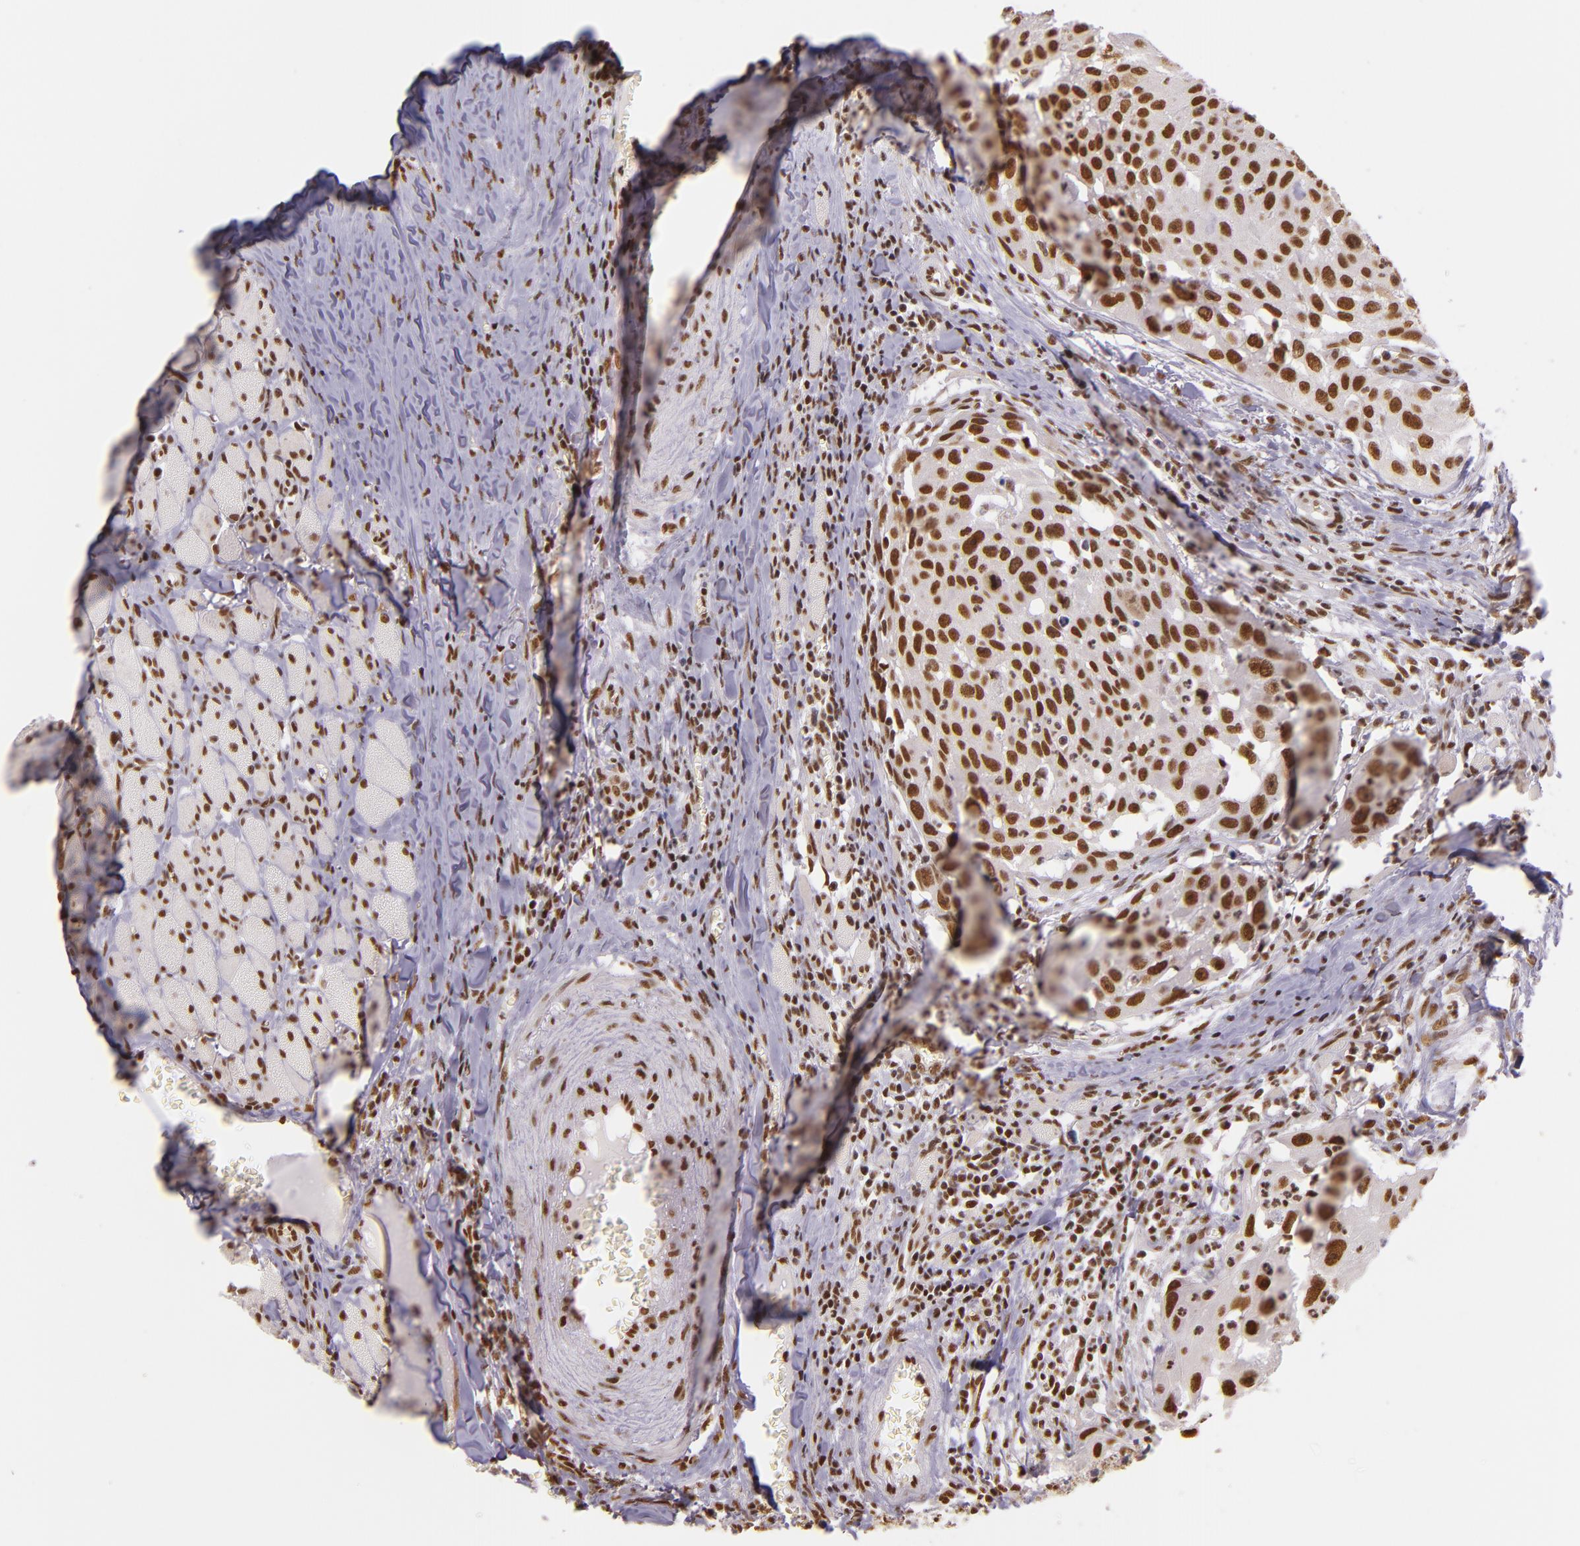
{"staining": {"intensity": "moderate", "quantity": ">75%", "location": "nuclear"}, "tissue": "head and neck cancer", "cell_type": "Tumor cells", "image_type": "cancer", "snomed": [{"axis": "morphology", "description": "Squamous cell carcinoma, NOS"}, {"axis": "topography", "description": "Head-Neck"}], "caption": "Brown immunohistochemical staining in head and neck cancer demonstrates moderate nuclear staining in approximately >75% of tumor cells.", "gene": "USF1", "patient": {"sex": "male", "age": 64}}